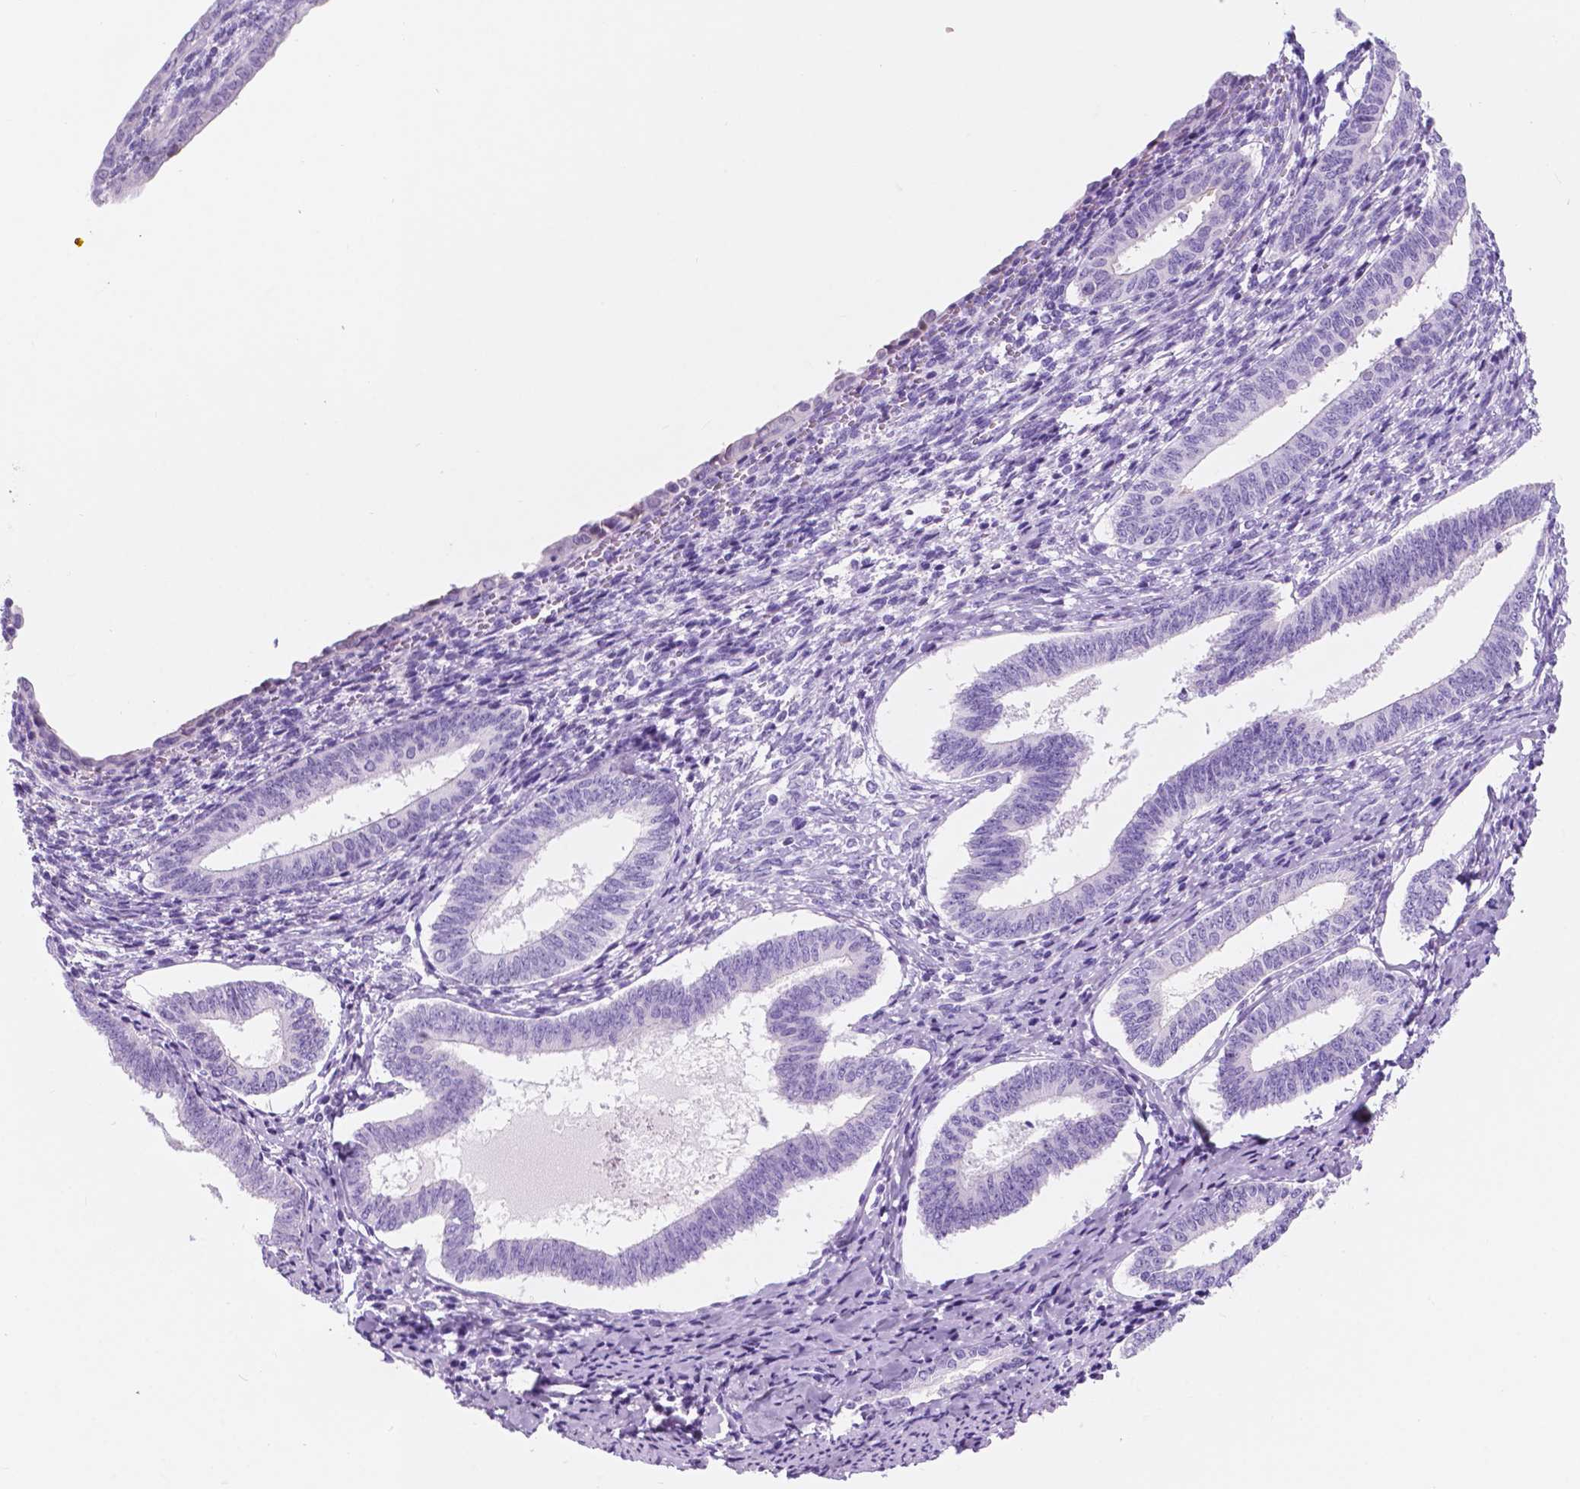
{"staining": {"intensity": "negative", "quantity": "none", "location": "none"}, "tissue": "cervical cancer", "cell_type": "Tumor cells", "image_type": "cancer", "snomed": [{"axis": "morphology", "description": "Squamous cell carcinoma, NOS"}, {"axis": "topography", "description": "Cervix"}], "caption": "IHC histopathology image of neoplastic tissue: squamous cell carcinoma (cervical) stained with DAB (3,3'-diaminobenzidine) exhibits no significant protein positivity in tumor cells. (DAB immunohistochemistry (IHC) with hematoxylin counter stain).", "gene": "CUZD1", "patient": {"sex": "female", "age": 59}}